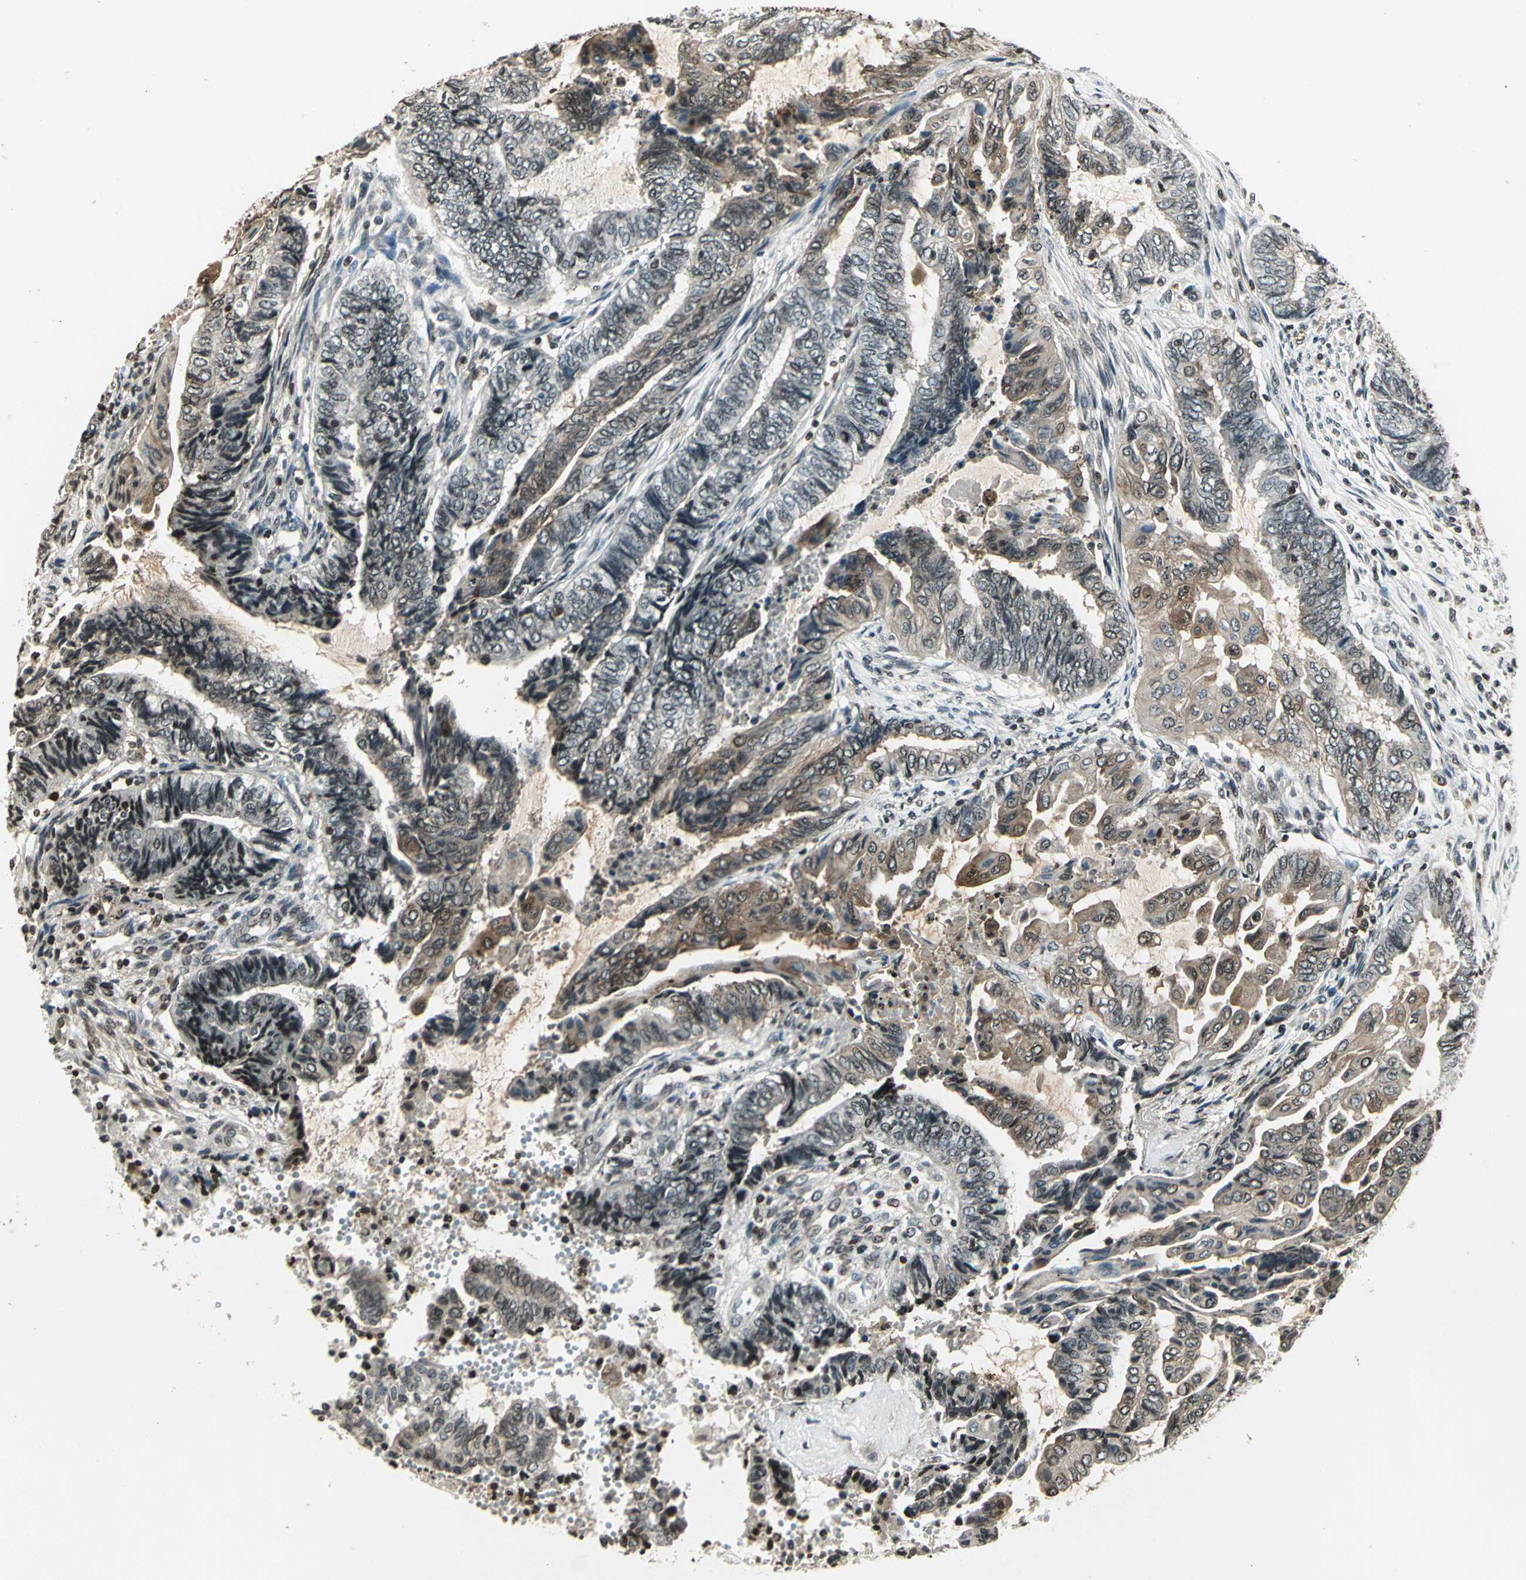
{"staining": {"intensity": "weak", "quantity": "25%-75%", "location": "cytoplasmic/membranous,nuclear"}, "tissue": "endometrial cancer", "cell_type": "Tumor cells", "image_type": "cancer", "snomed": [{"axis": "morphology", "description": "Adenocarcinoma, NOS"}, {"axis": "topography", "description": "Uterus"}, {"axis": "topography", "description": "Endometrium"}], "caption": "A micrograph showing weak cytoplasmic/membranous and nuclear expression in approximately 25%-75% of tumor cells in endometrial adenocarcinoma, as visualized by brown immunohistochemical staining.", "gene": "LGALS3", "patient": {"sex": "female", "age": 70}}